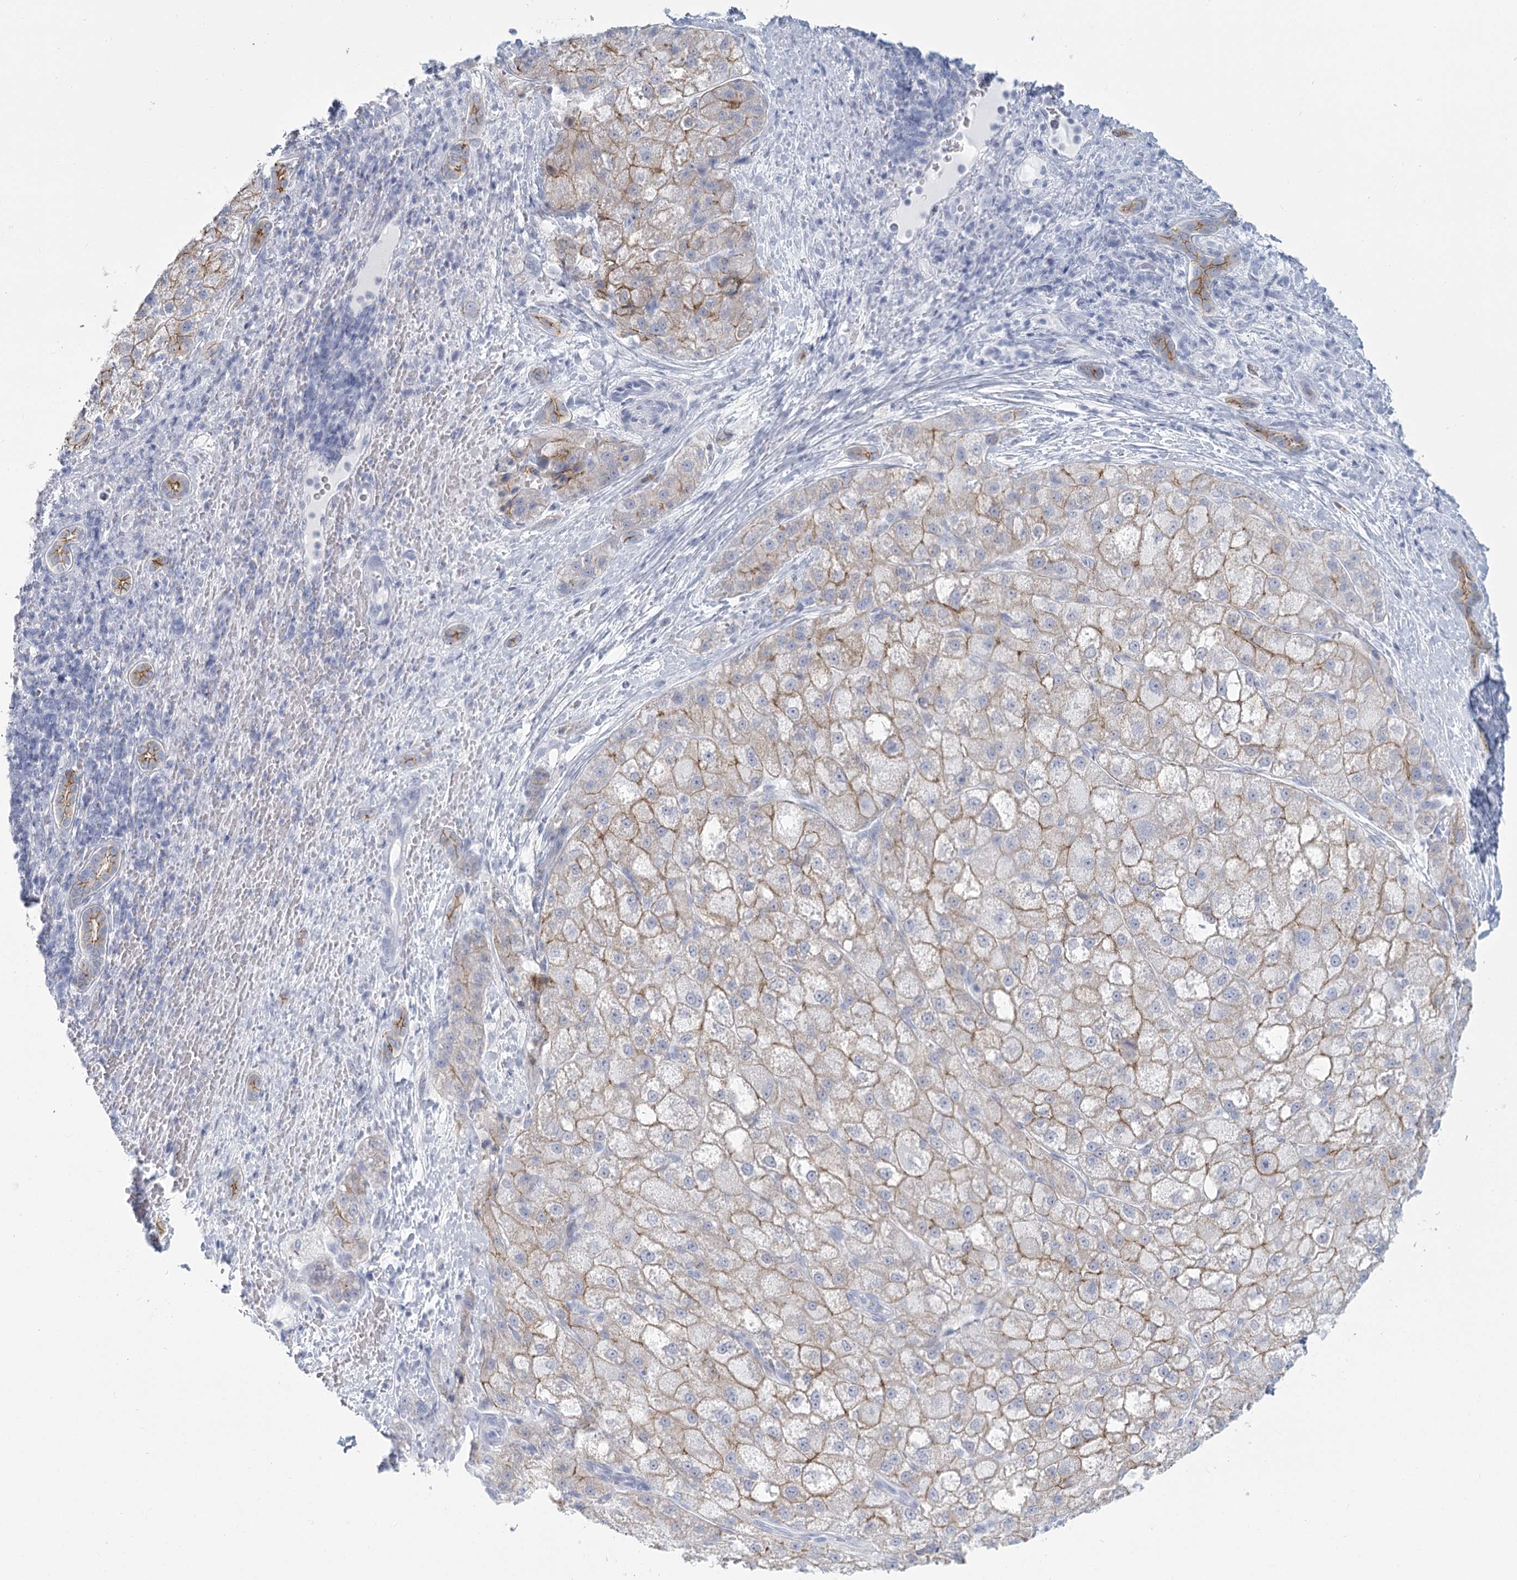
{"staining": {"intensity": "weak", "quantity": "25%-75%", "location": "cytoplasmic/membranous"}, "tissue": "liver cancer", "cell_type": "Tumor cells", "image_type": "cancer", "snomed": [{"axis": "morphology", "description": "Normal tissue, NOS"}, {"axis": "morphology", "description": "Carcinoma, Hepatocellular, NOS"}, {"axis": "topography", "description": "Liver"}], "caption": "About 25%-75% of tumor cells in liver cancer (hepatocellular carcinoma) display weak cytoplasmic/membranous protein staining as visualized by brown immunohistochemical staining.", "gene": "WNT8B", "patient": {"sex": "male", "age": 57}}